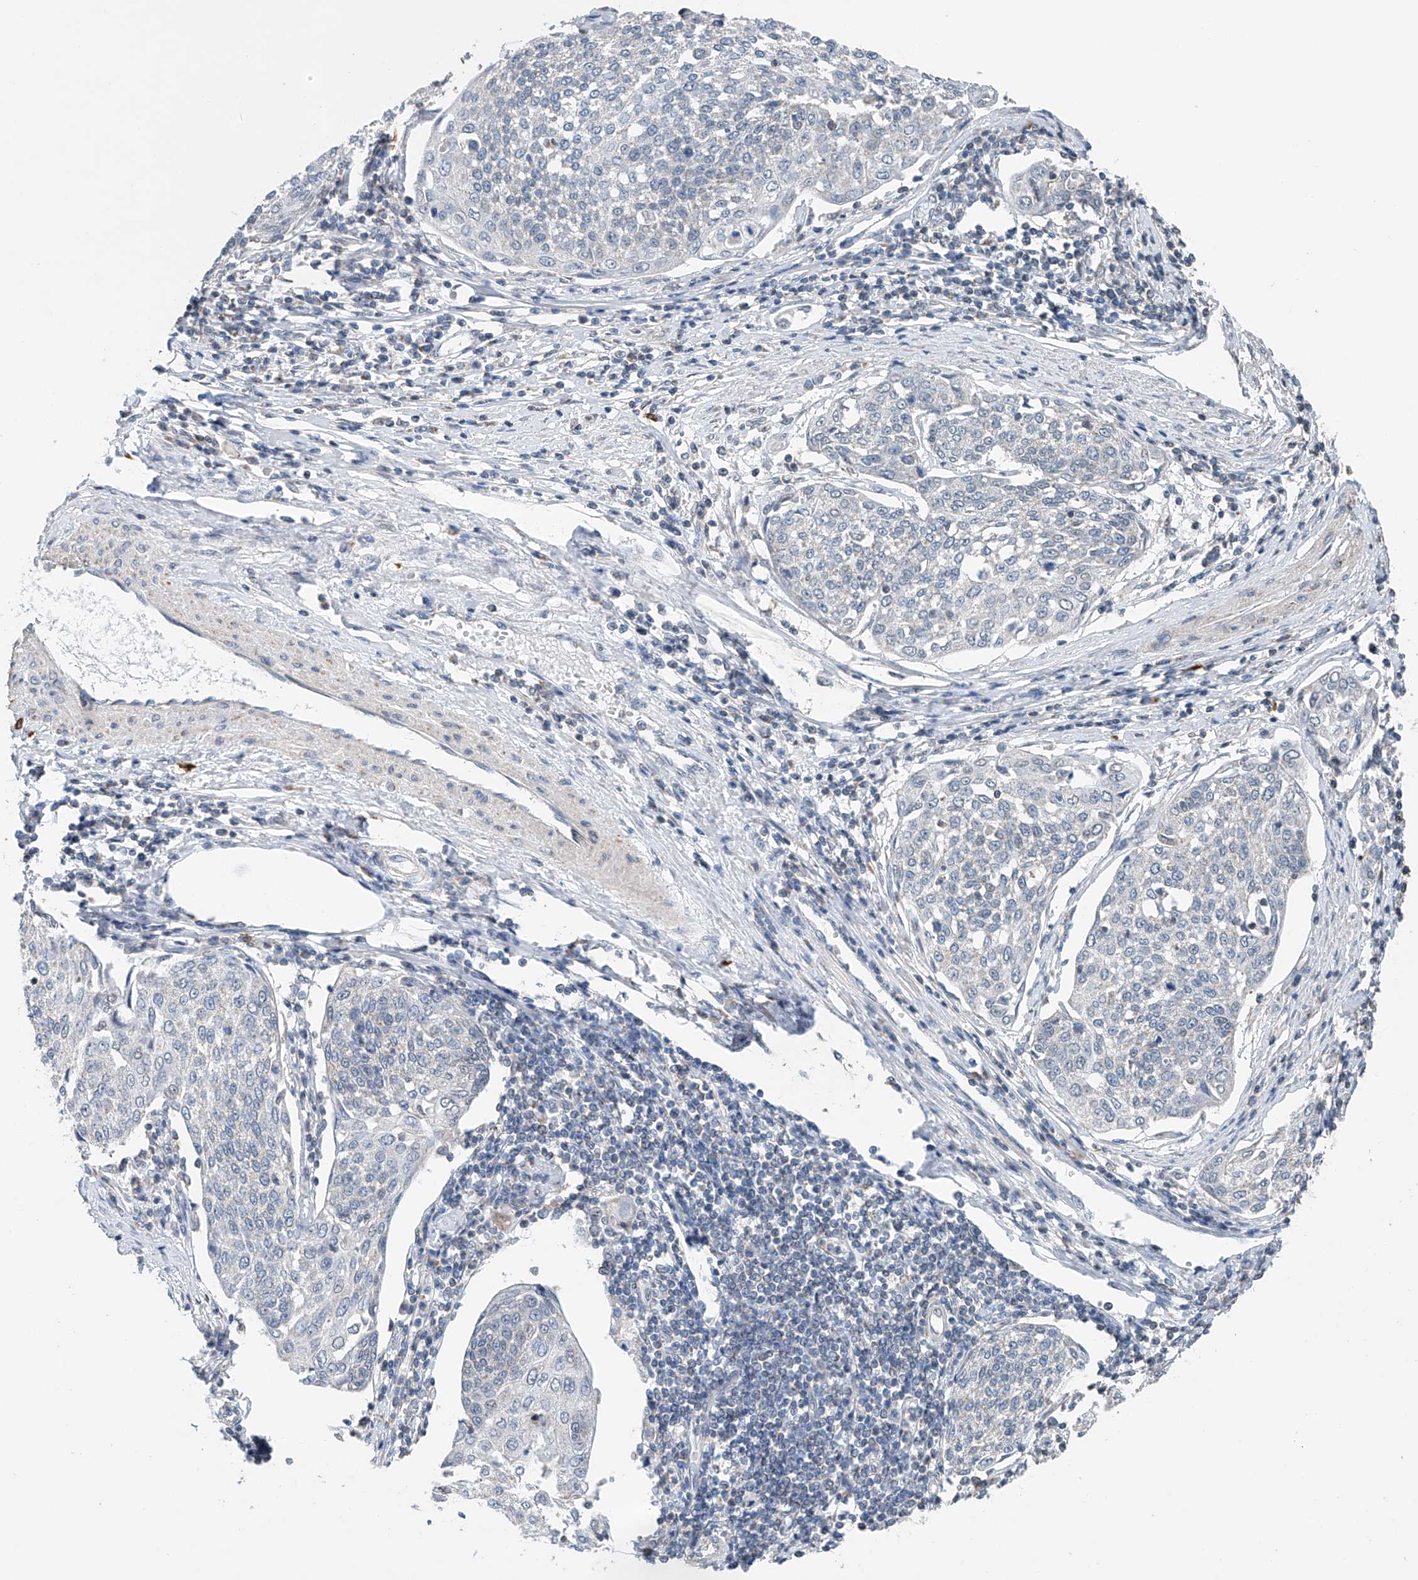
{"staining": {"intensity": "negative", "quantity": "none", "location": "none"}, "tissue": "cervical cancer", "cell_type": "Tumor cells", "image_type": "cancer", "snomed": [{"axis": "morphology", "description": "Squamous cell carcinoma, NOS"}, {"axis": "topography", "description": "Cervix"}], "caption": "Immunohistochemistry image of human cervical squamous cell carcinoma stained for a protein (brown), which demonstrates no positivity in tumor cells. (DAB immunohistochemistry visualized using brightfield microscopy, high magnification).", "gene": "KLF15", "patient": {"sex": "female", "age": 34}}